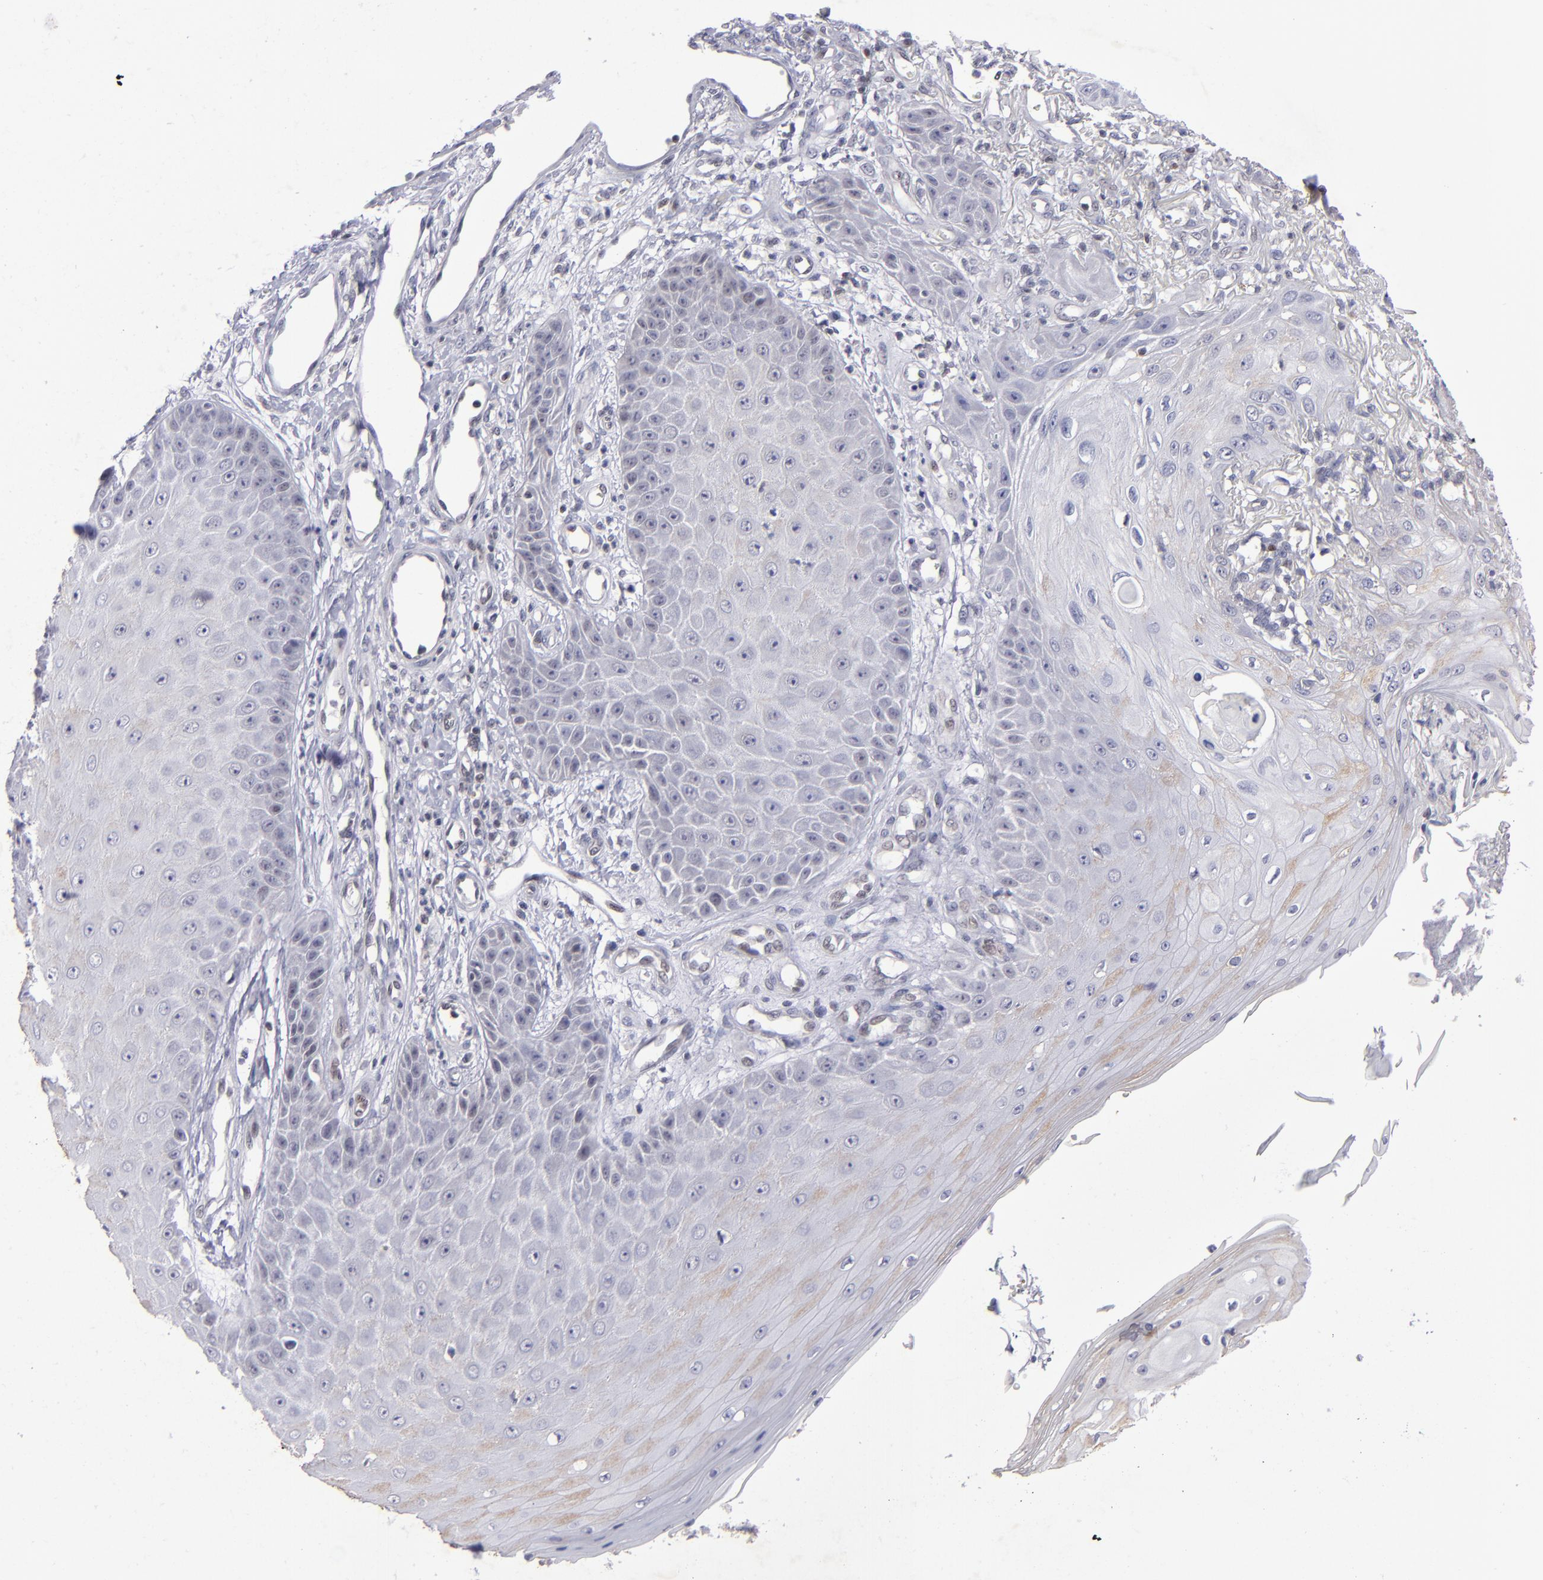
{"staining": {"intensity": "negative", "quantity": "none", "location": "none"}, "tissue": "skin cancer", "cell_type": "Tumor cells", "image_type": "cancer", "snomed": [{"axis": "morphology", "description": "Squamous cell carcinoma, NOS"}, {"axis": "topography", "description": "Skin"}], "caption": "Tumor cells are negative for brown protein staining in skin cancer. (DAB (3,3'-diaminobenzidine) IHC with hematoxylin counter stain).", "gene": "MGMT", "patient": {"sex": "female", "age": 40}}